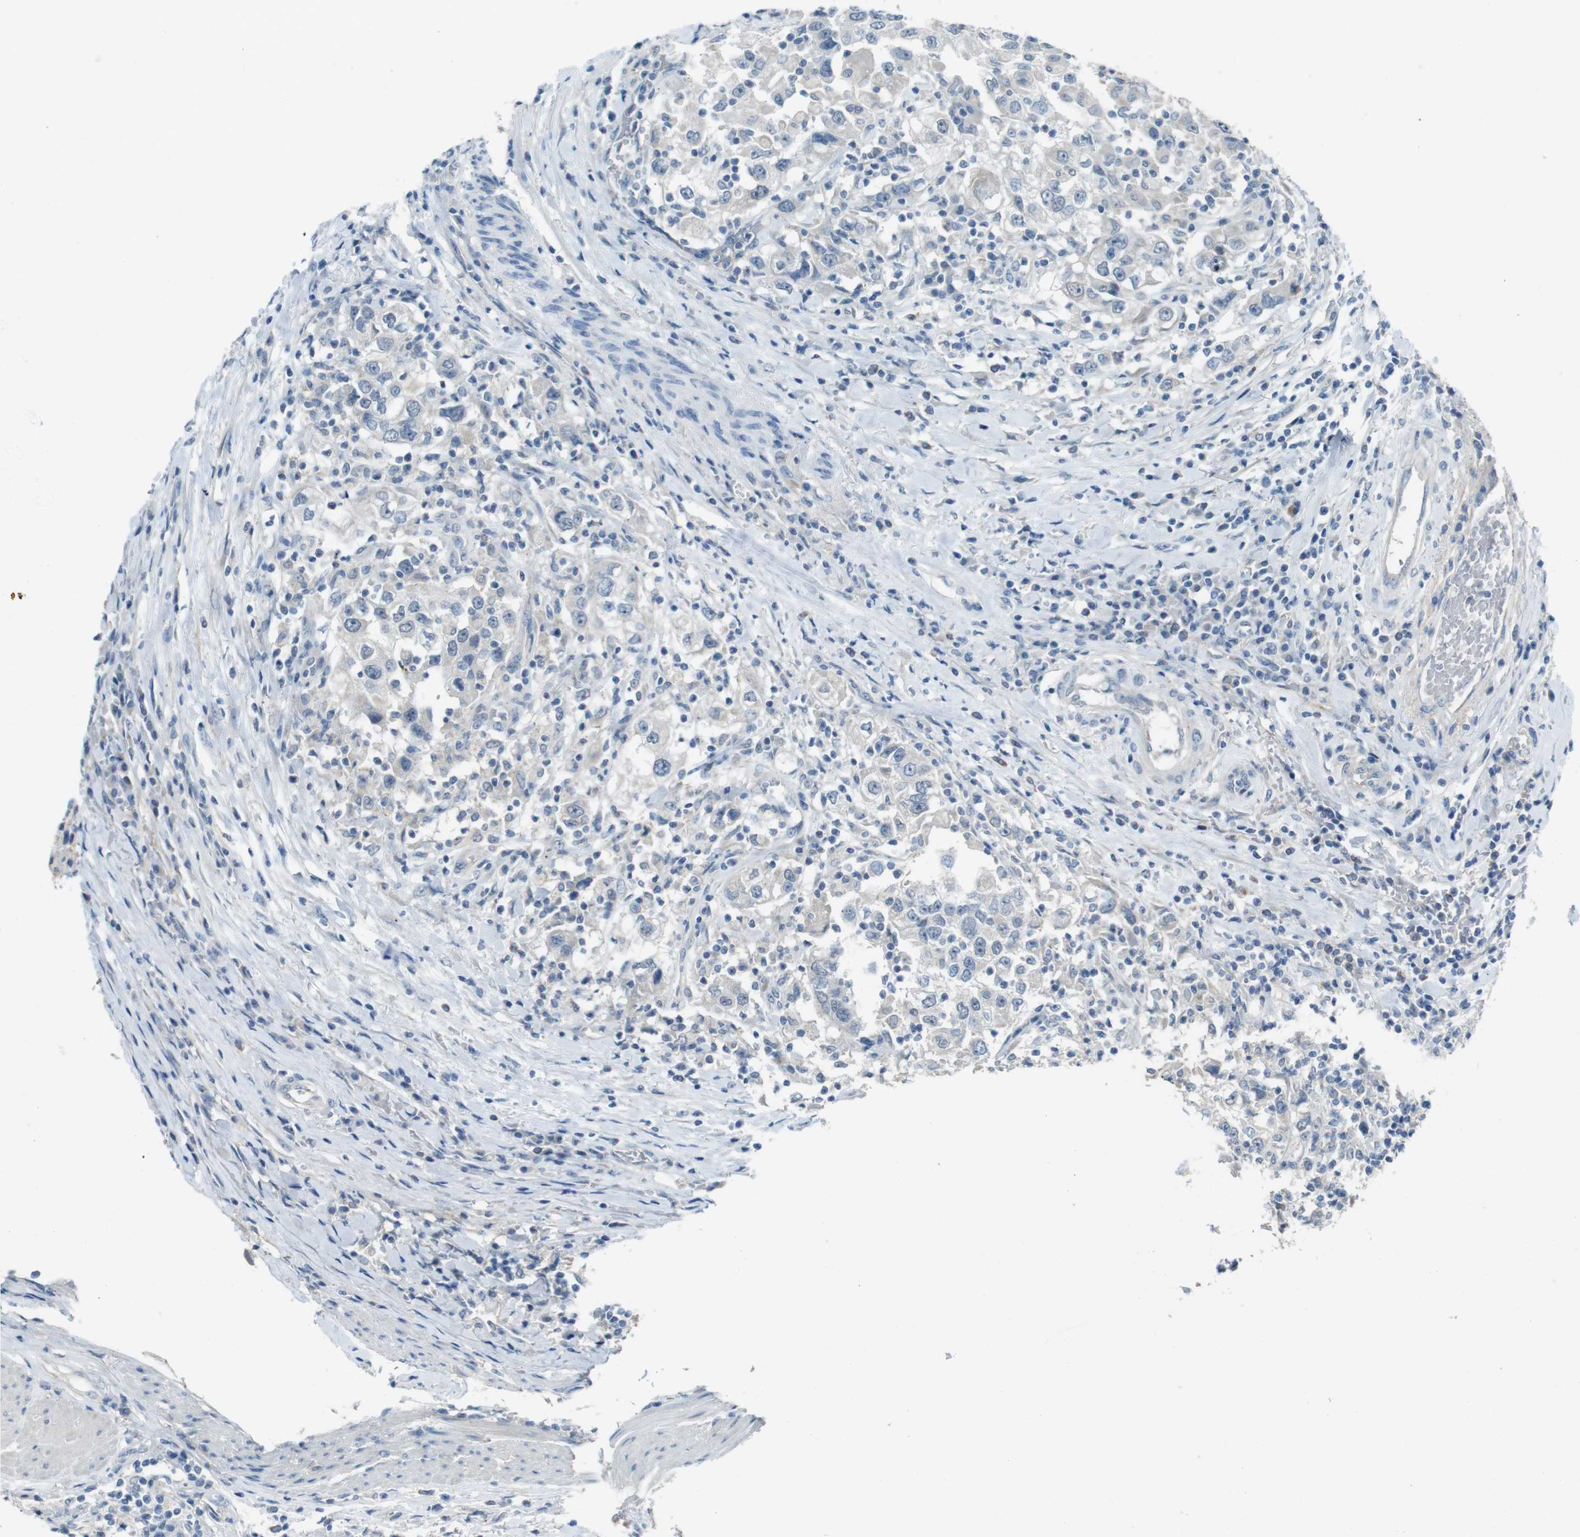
{"staining": {"intensity": "negative", "quantity": "none", "location": "none"}, "tissue": "urothelial cancer", "cell_type": "Tumor cells", "image_type": "cancer", "snomed": [{"axis": "morphology", "description": "Urothelial carcinoma, High grade"}, {"axis": "topography", "description": "Urinary bladder"}], "caption": "Tumor cells show no significant protein staining in urothelial carcinoma (high-grade).", "gene": "ENTPD7", "patient": {"sex": "female", "age": 80}}